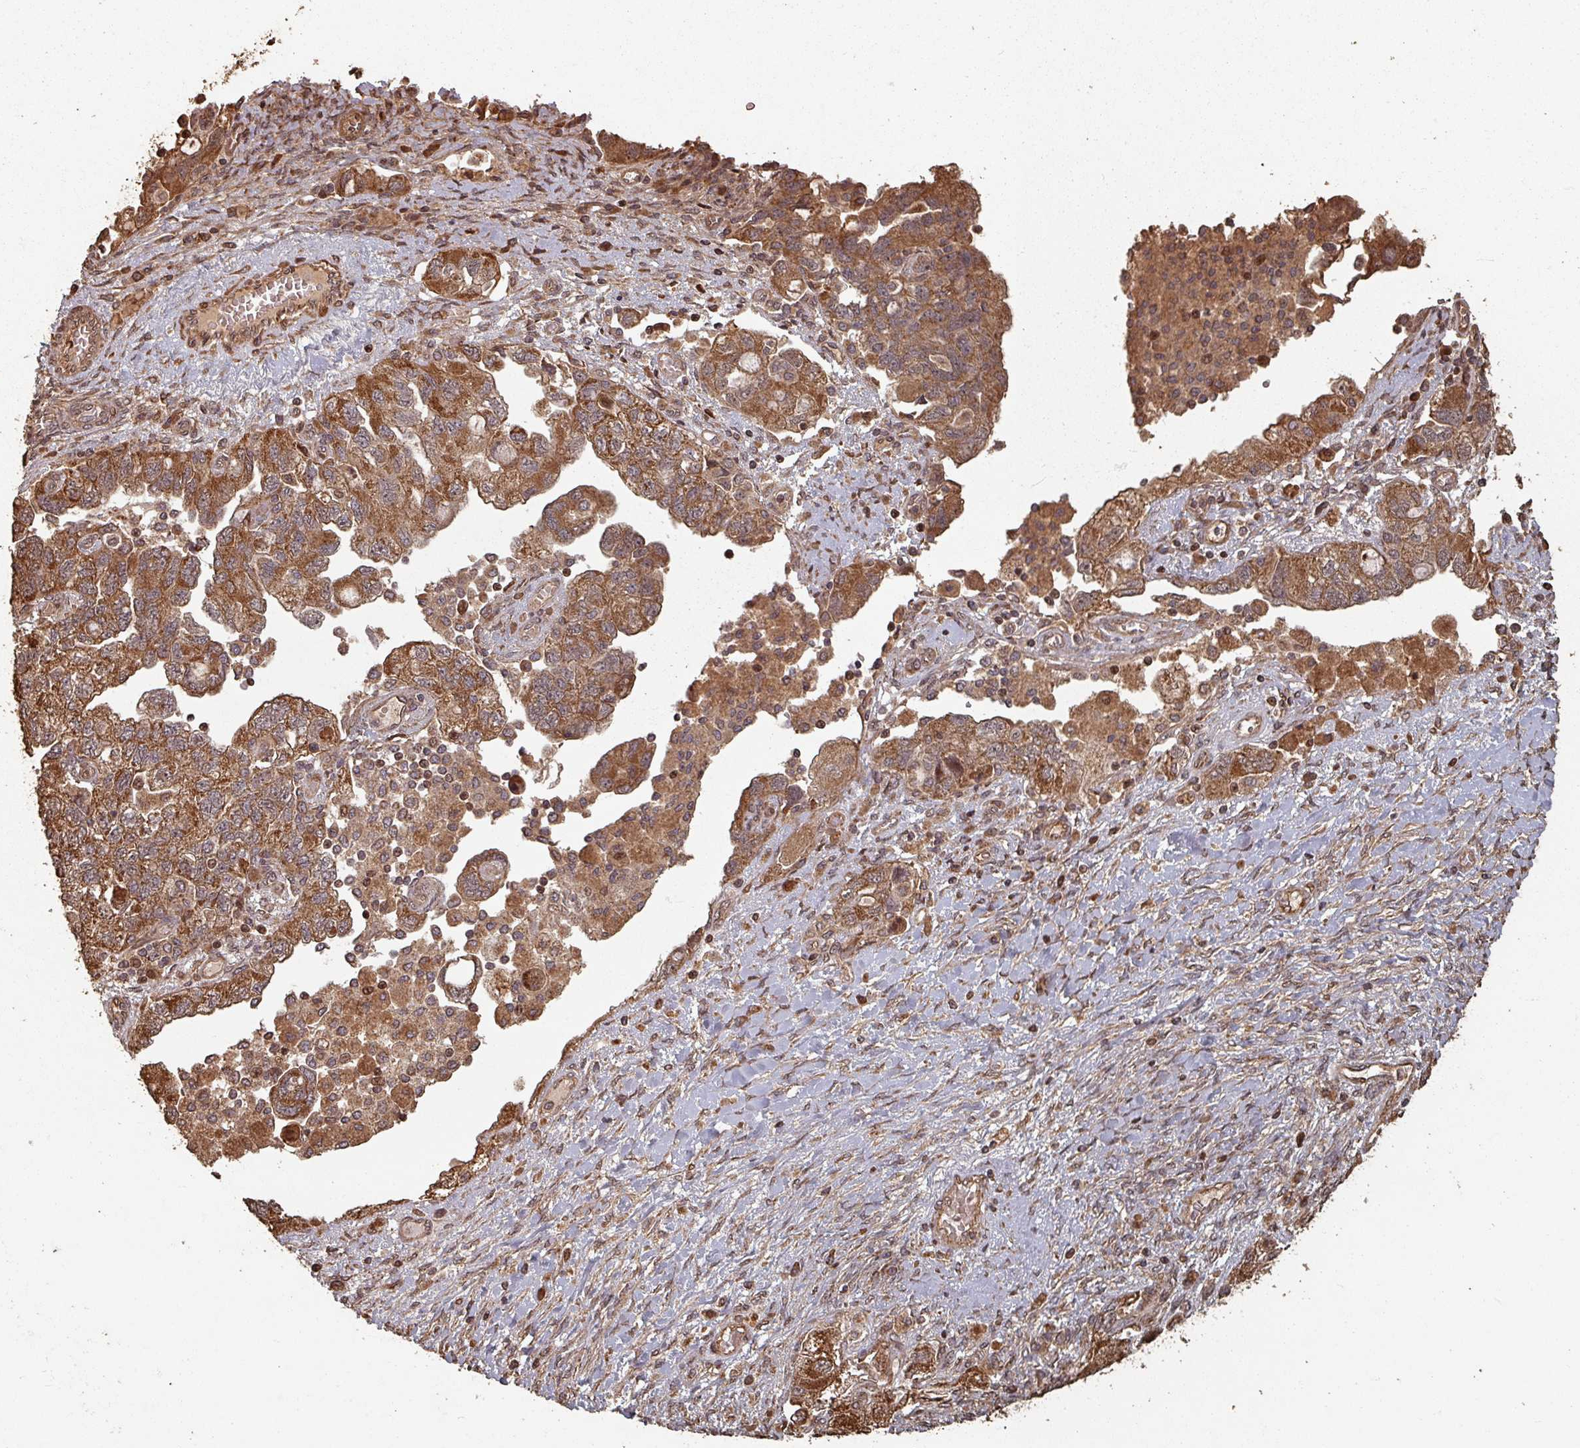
{"staining": {"intensity": "strong", "quantity": ">75%", "location": "cytoplasmic/membranous"}, "tissue": "ovarian cancer", "cell_type": "Tumor cells", "image_type": "cancer", "snomed": [{"axis": "morphology", "description": "Carcinoma, NOS"}, {"axis": "morphology", "description": "Cystadenocarcinoma, serous, NOS"}, {"axis": "topography", "description": "Ovary"}], "caption": "Protein expression analysis of human ovarian carcinoma reveals strong cytoplasmic/membranous positivity in approximately >75% of tumor cells.", "gene": "EID1", "patient": {"sex": "female", "age": 69}}